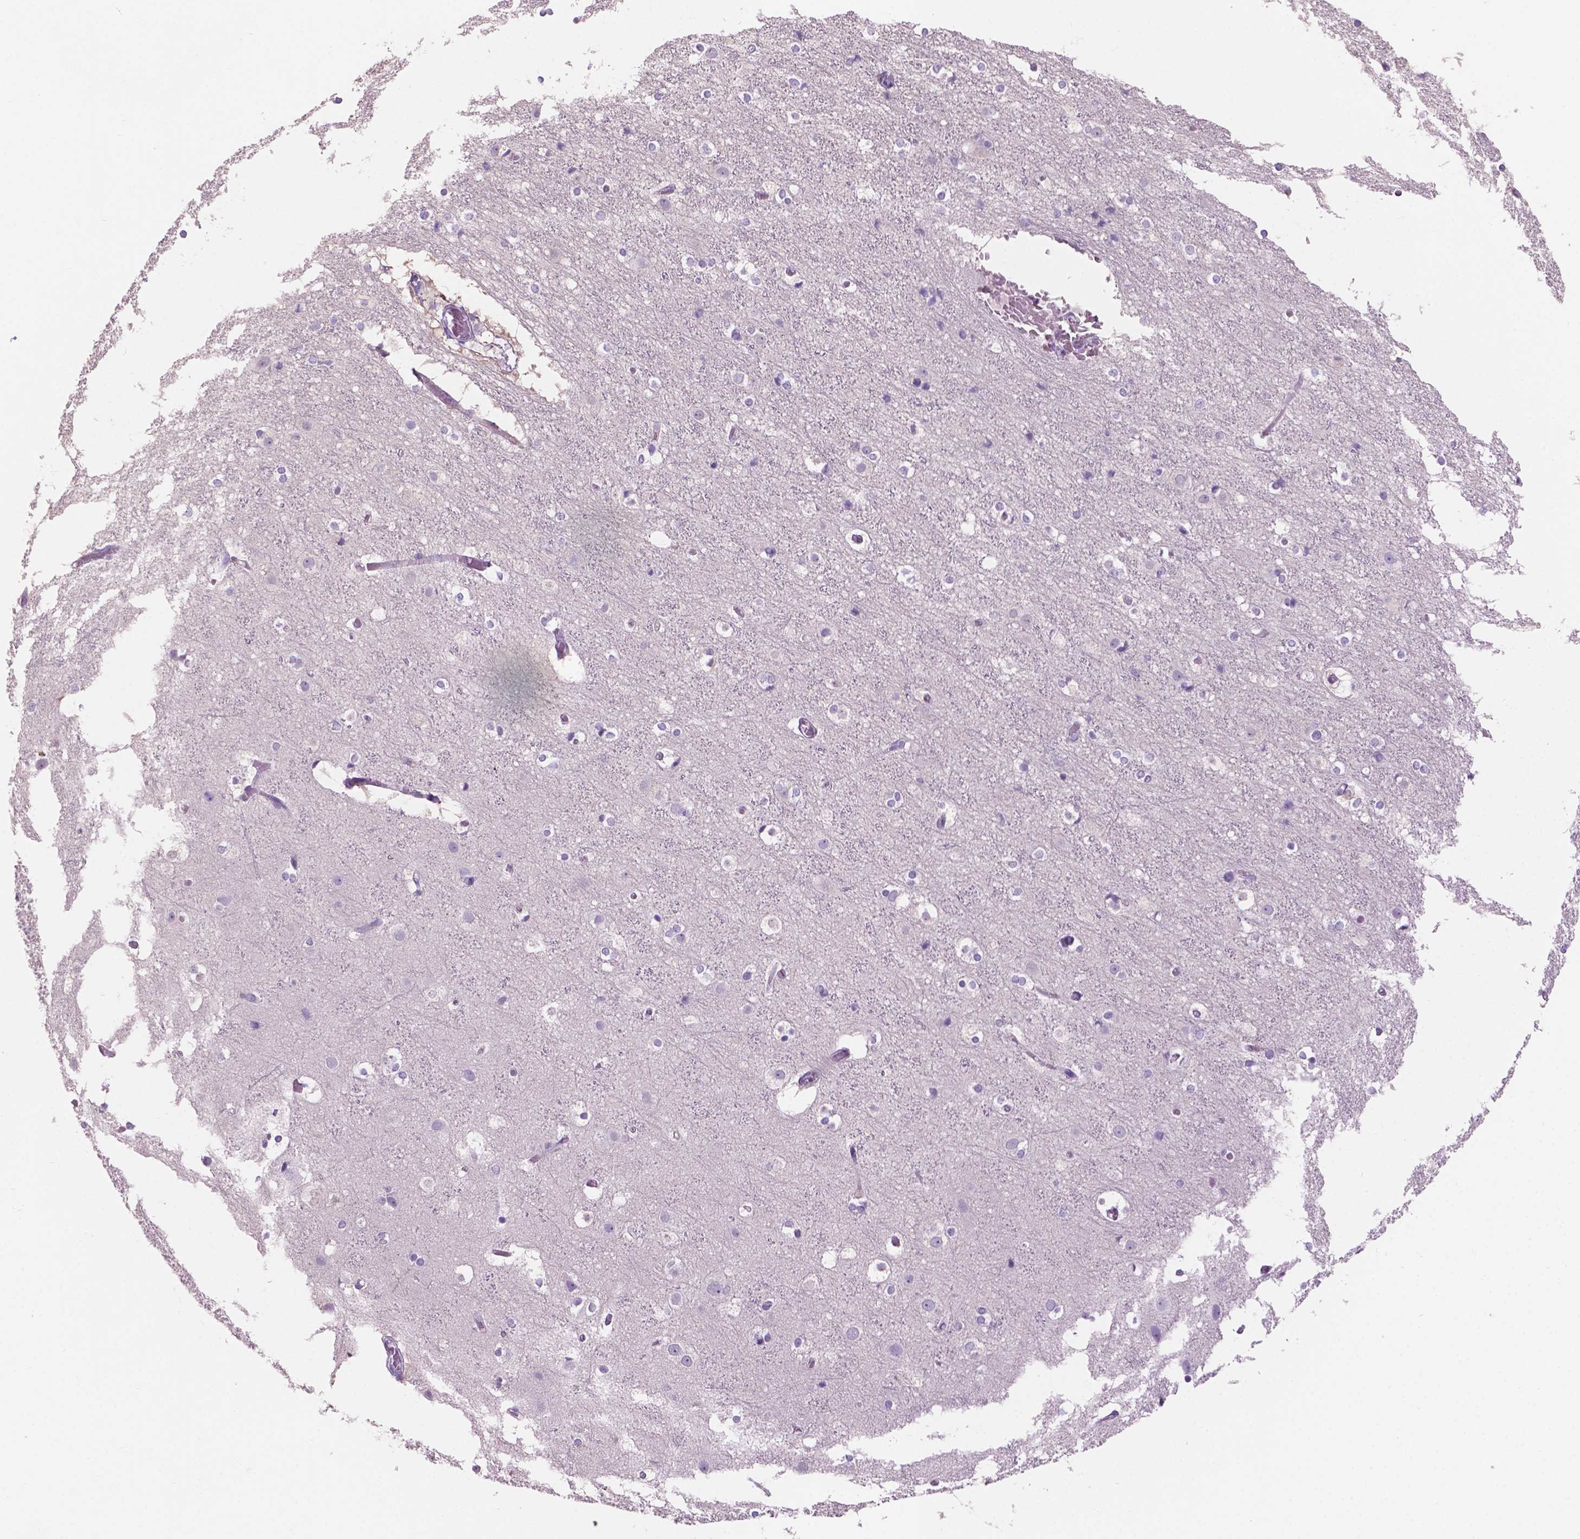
{"staining": {"intensity": "negative", "quantity": "none", "location": "none"}, "tissue": "cerebral cortex", "cell_type": "Endothelial cells", "image_type": "normal", "snomed": [{"axis": "morphology", "description": "Normal tissue, NOS"}, {"axis": "topography", "description": "Cerebral cortex"}], "caption": "IHC of benign human cerebral cortex shows no positivity in endothelial cells.", "gene": "SBSN", "patient": {"sex": "female", "age": 52}}